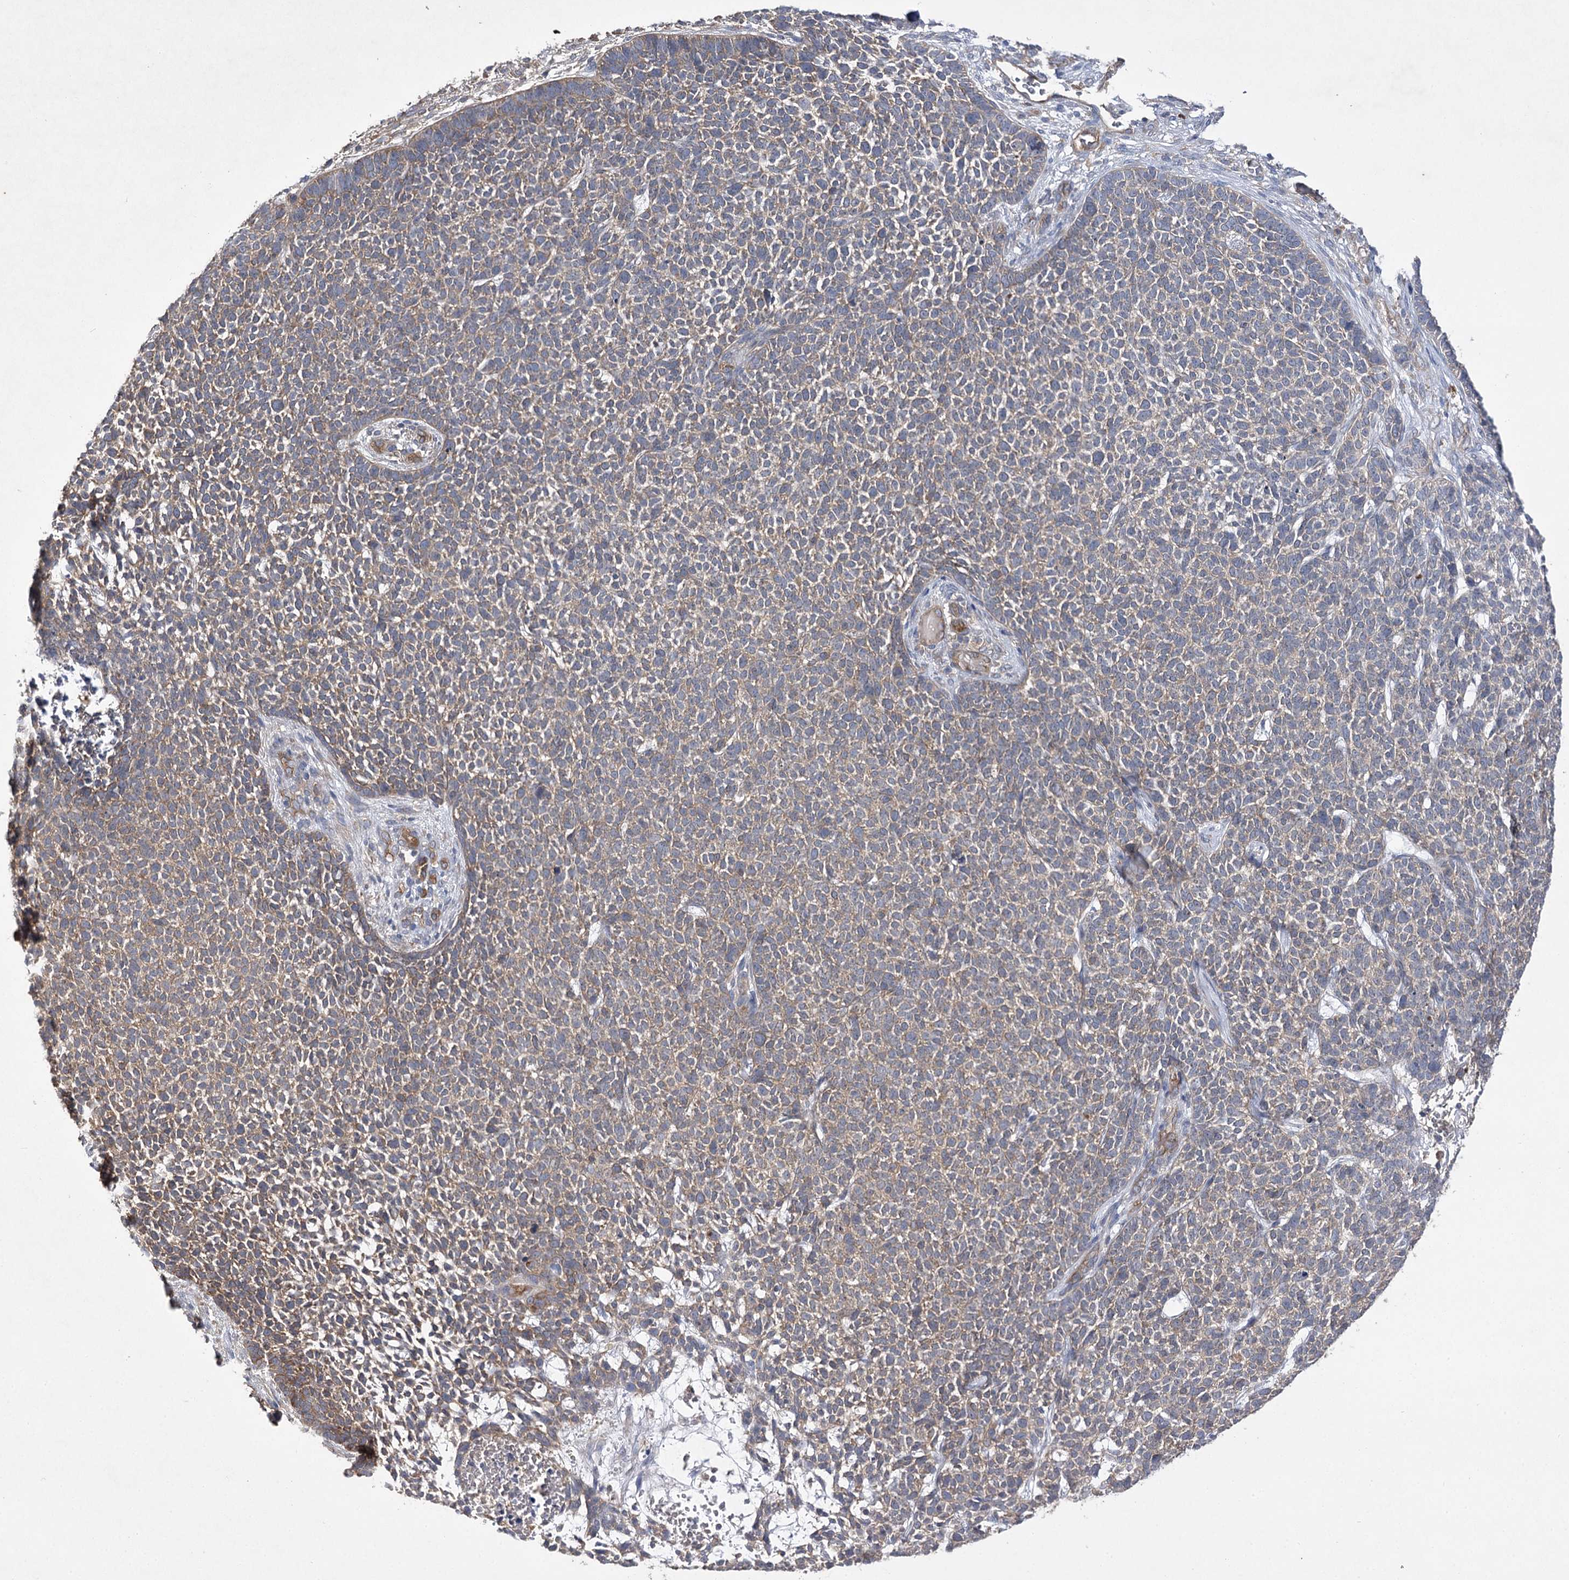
{"staining": {"intensity": "weak", "quantity": "25%-75%", "location": "cytoplasmic/membranous"}, "tissue": "skin cancer", "cell_type": "Tumor cells", "image_type": "cancer", "snomed": [{"axis": "morphology", "description": "Basal cell carcinoma"}, {"axis": "topography", "description": "Skin"}], "caption": "The immunohistochemical stain highlights weak cytoplasmic/membranous staining in tumor cells of skin cancer (basal cell carcinoma) tissue. The protein is shown in brown color, while the nuclei are stained blue.", "gene": "BCR", "patient": {"sex": "female", "age": 84}}